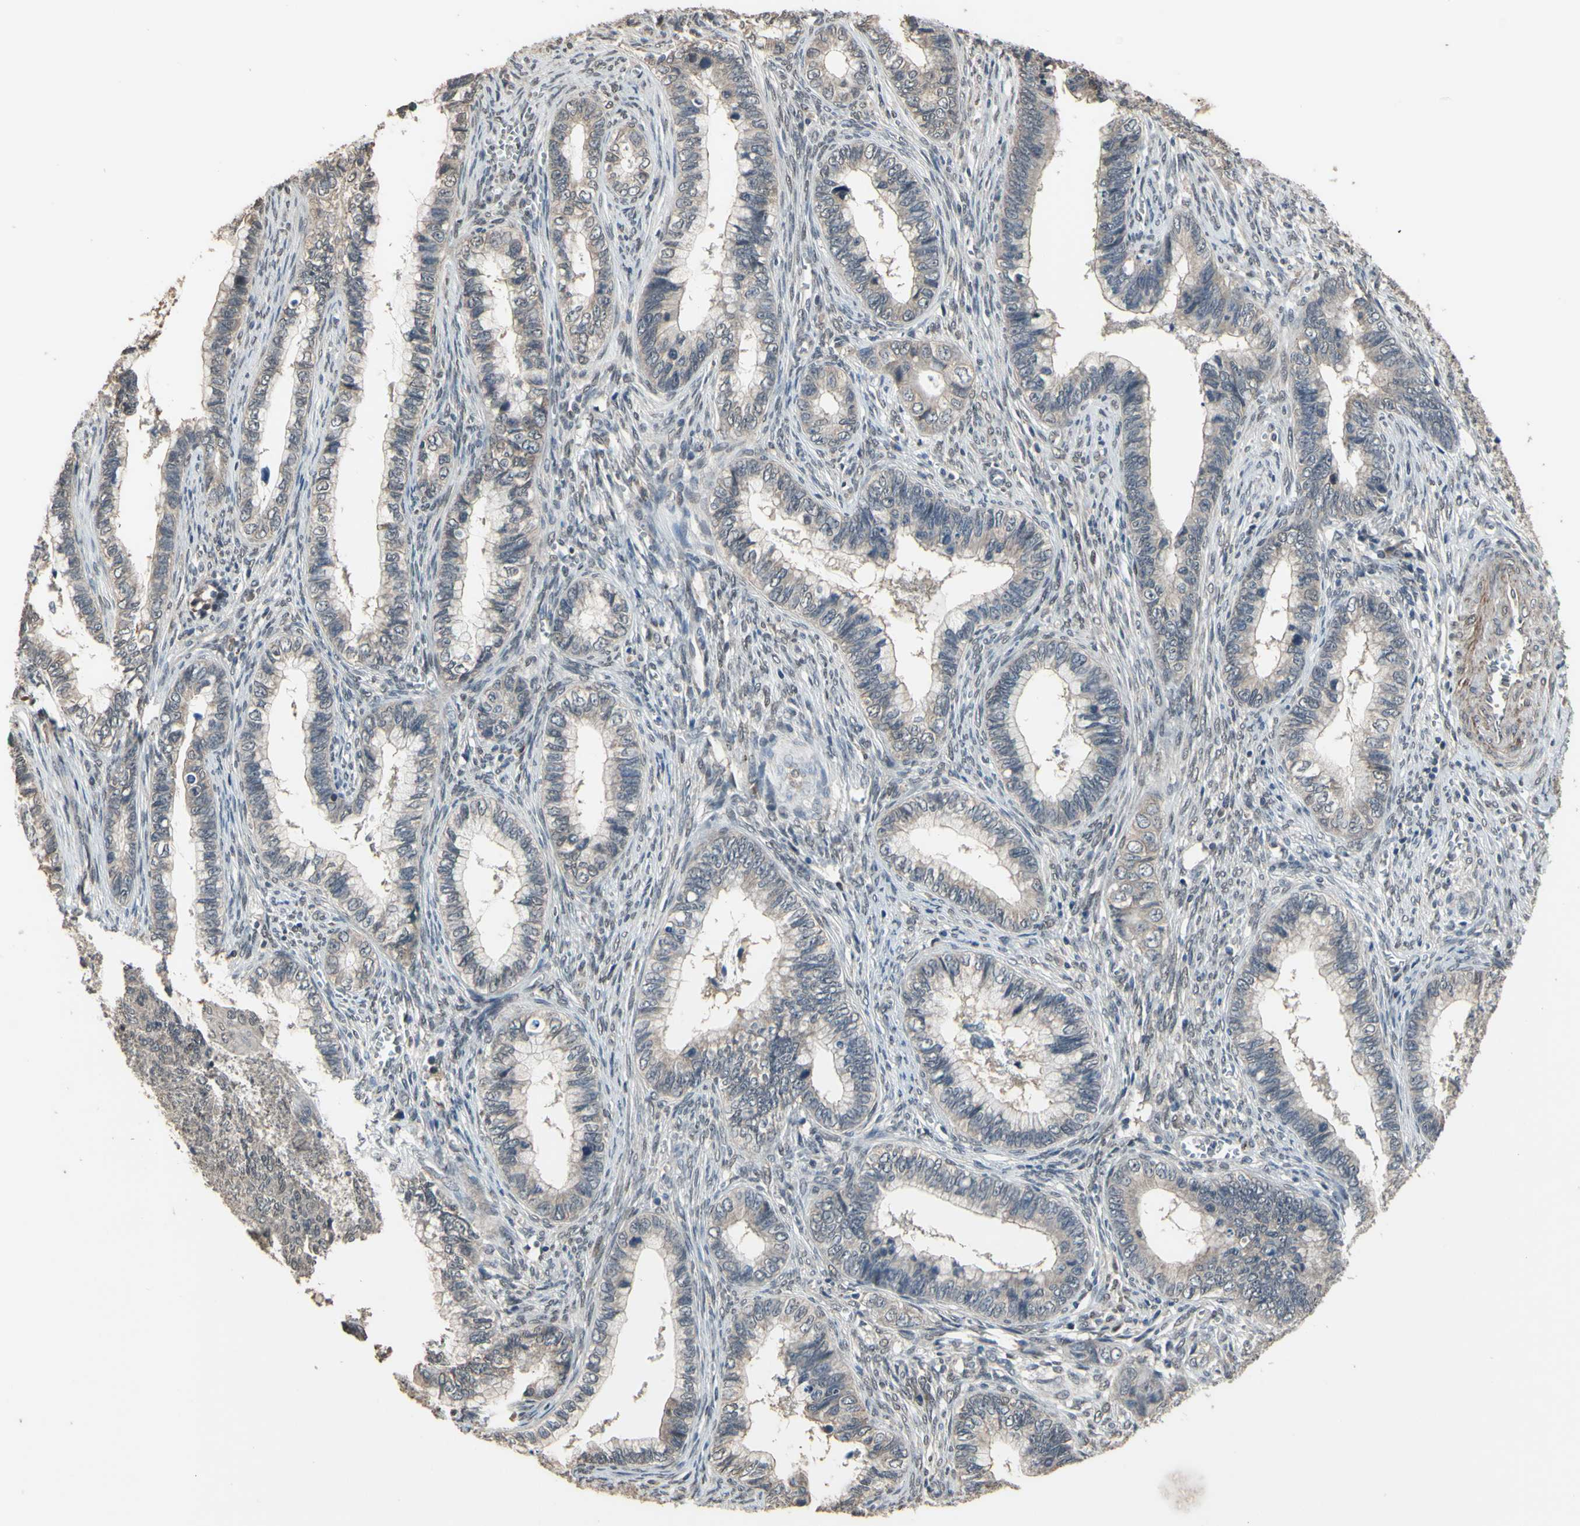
{"staining": {"intensity": "weak", "quantity": "<25%", "location": "nuclear"}, "tissue": "cervical cancer", "cell_type": "Tumor cells", "image_type": "cancer", "snomed": [{"axis": "morphology", "description": "Adenocarcinoma, NOS"}, {"axis": "topography", "description": "Cervix"}], "caption": "Cervical cancer stained for a protein using IHC reveals no staining tumor cells.", "gene": "ZNF174", "patient": {"sex": "female", "age": 44}}